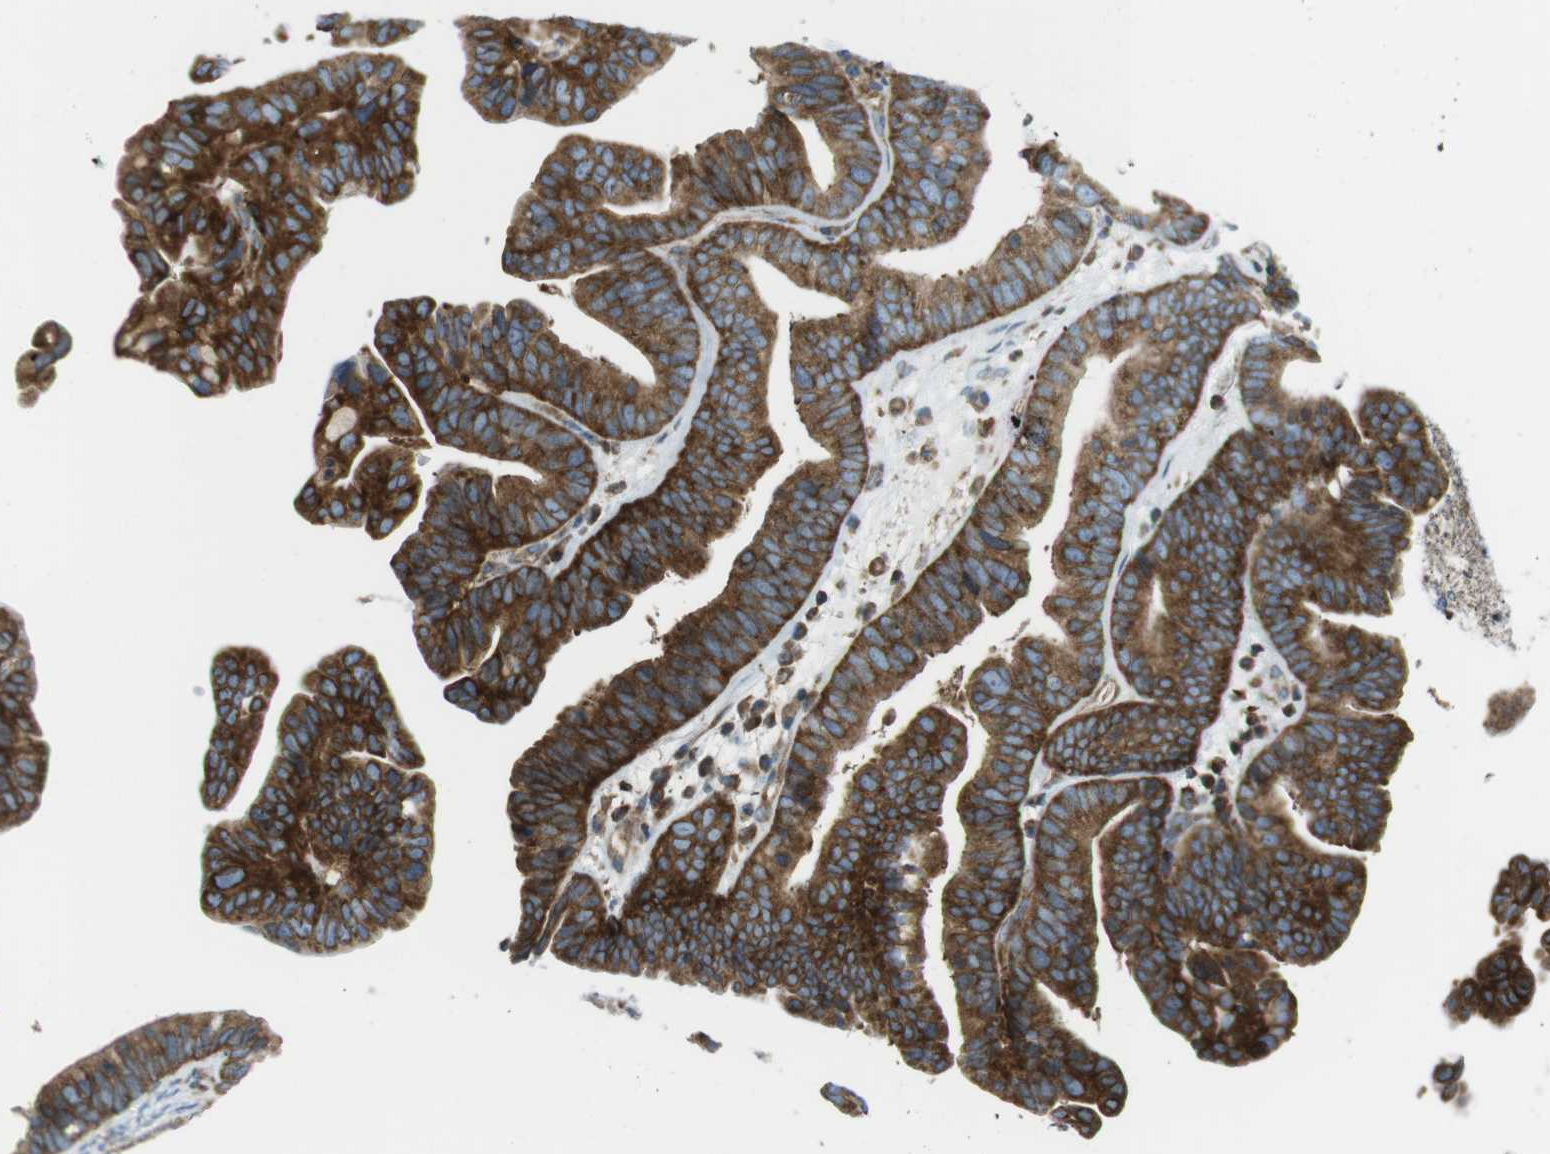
{"staining": {"intensity": "strong", "quantity": ">75%", "location": "cytoplasmic/membranous"}, "tissue": "ovarian cancer", "cell_type": "Tumor cells", "image_type": "cancer", "snomed": [{"axis": "morphology", "description": "Cystadenocarcinoma, serous, NOS"}, {"axis": "topography", "description": "Ovary"}], "caption": "Immunohistochemistry (IHC) (DAB) staining of ovarian serous cystadenocarcinoma shows strong cytoplasmic/membranous protein staining in about >75% of tumor cells. The staining was performed using DAB, with brown indicating positive protein expression. Nuclei are stained blue with hematoxylin.", "gene": "FLII", "patient": {"sex": "female", "age": 56}}